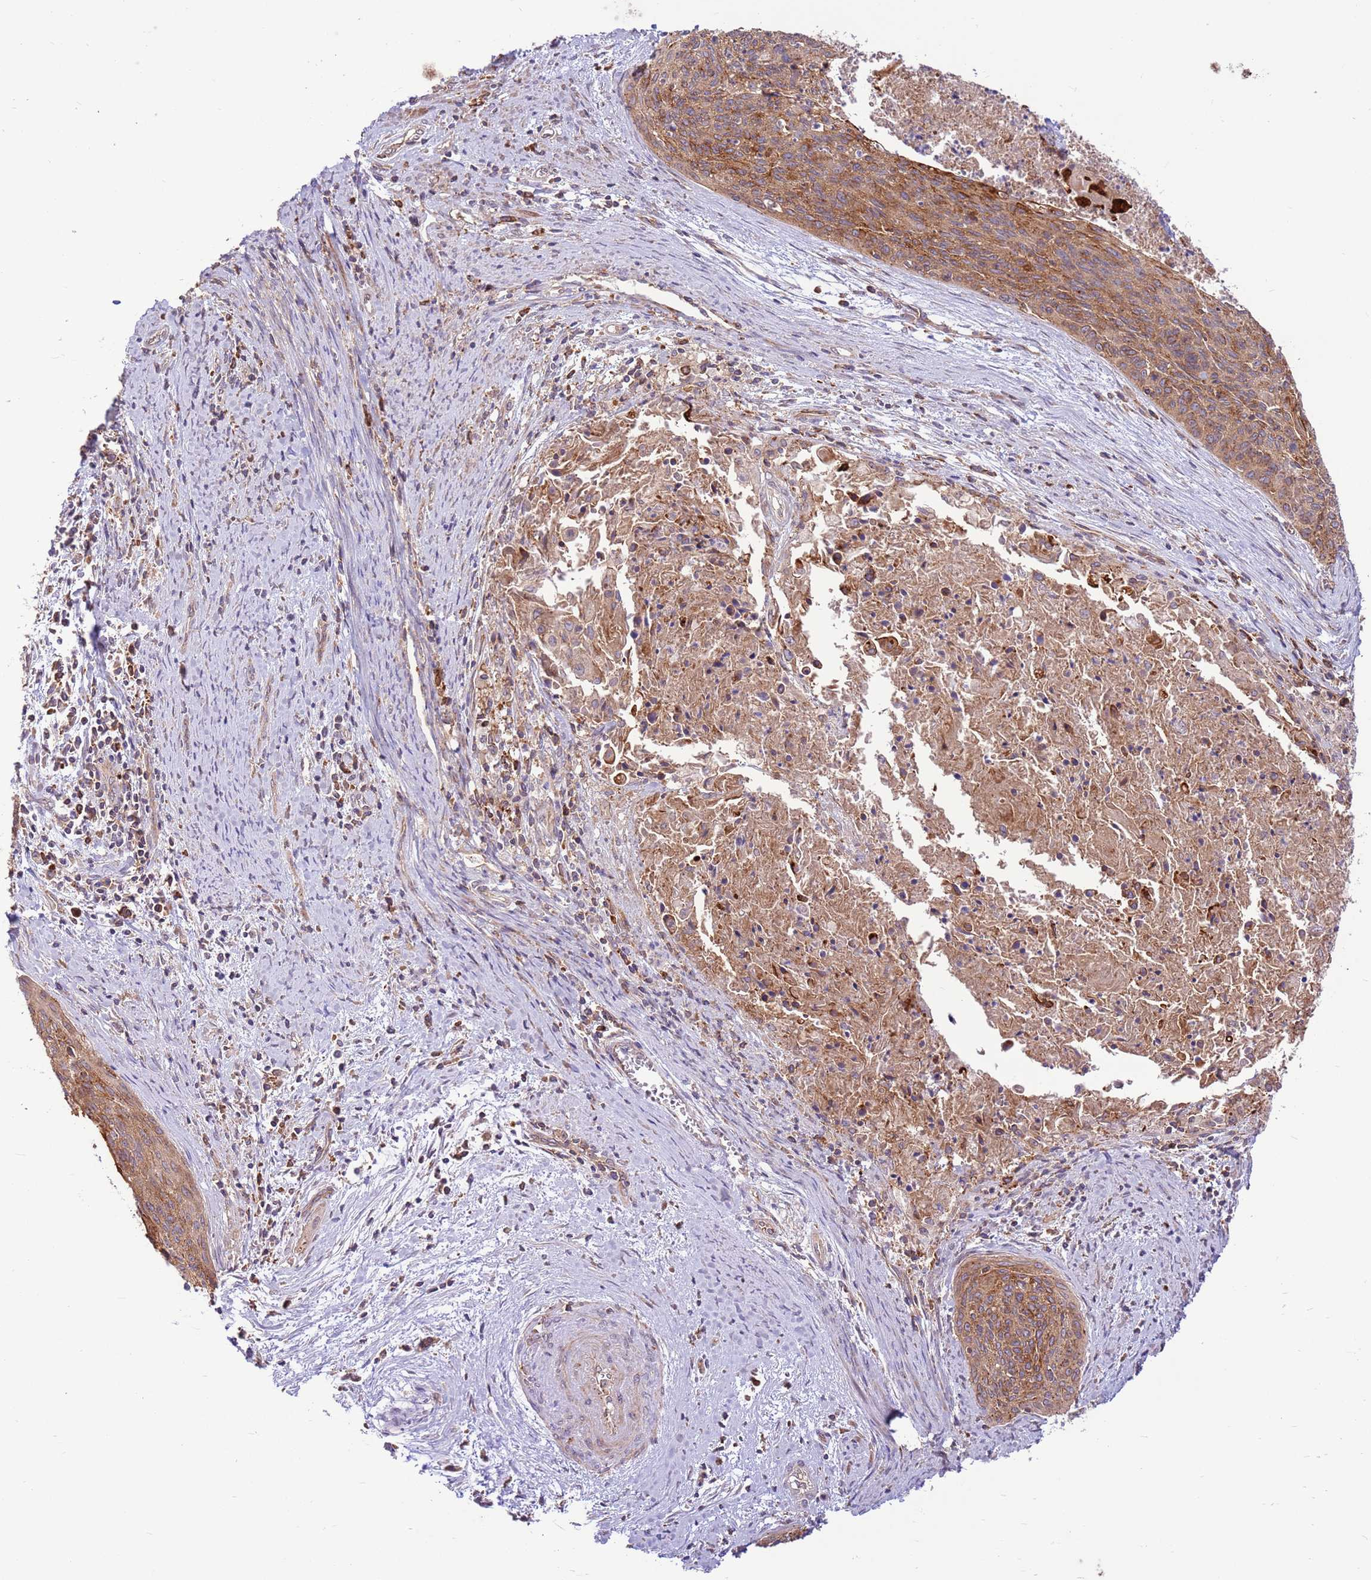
{"staining": {"intensity": "moderate", "quantity": ">75%", "location": "cytoplasmic/membranous"}, "tissue": "cervical cancer", "cell_type": "Tumor cells", "image_type": "cancer", "snomed": [{"axis": "morphology", "description": "Squamous cell carcinoma, NOS"}, {"axis": "topography", "description": "Cervix"}], "caption": "Protein expression analysis of human squamous cell carcinoma (cervical) reveals moderate cytoplasmic/membranous expression in approximately >75% of tumor cells. The staining was performed using DAB (3,3'-diaminobenzidine), with brown indicating positive protein expression. Nuclei are stained blue with hematoxylin.", "gene": "DDX19B", "patient": {"sex": "female", "age": 55}}